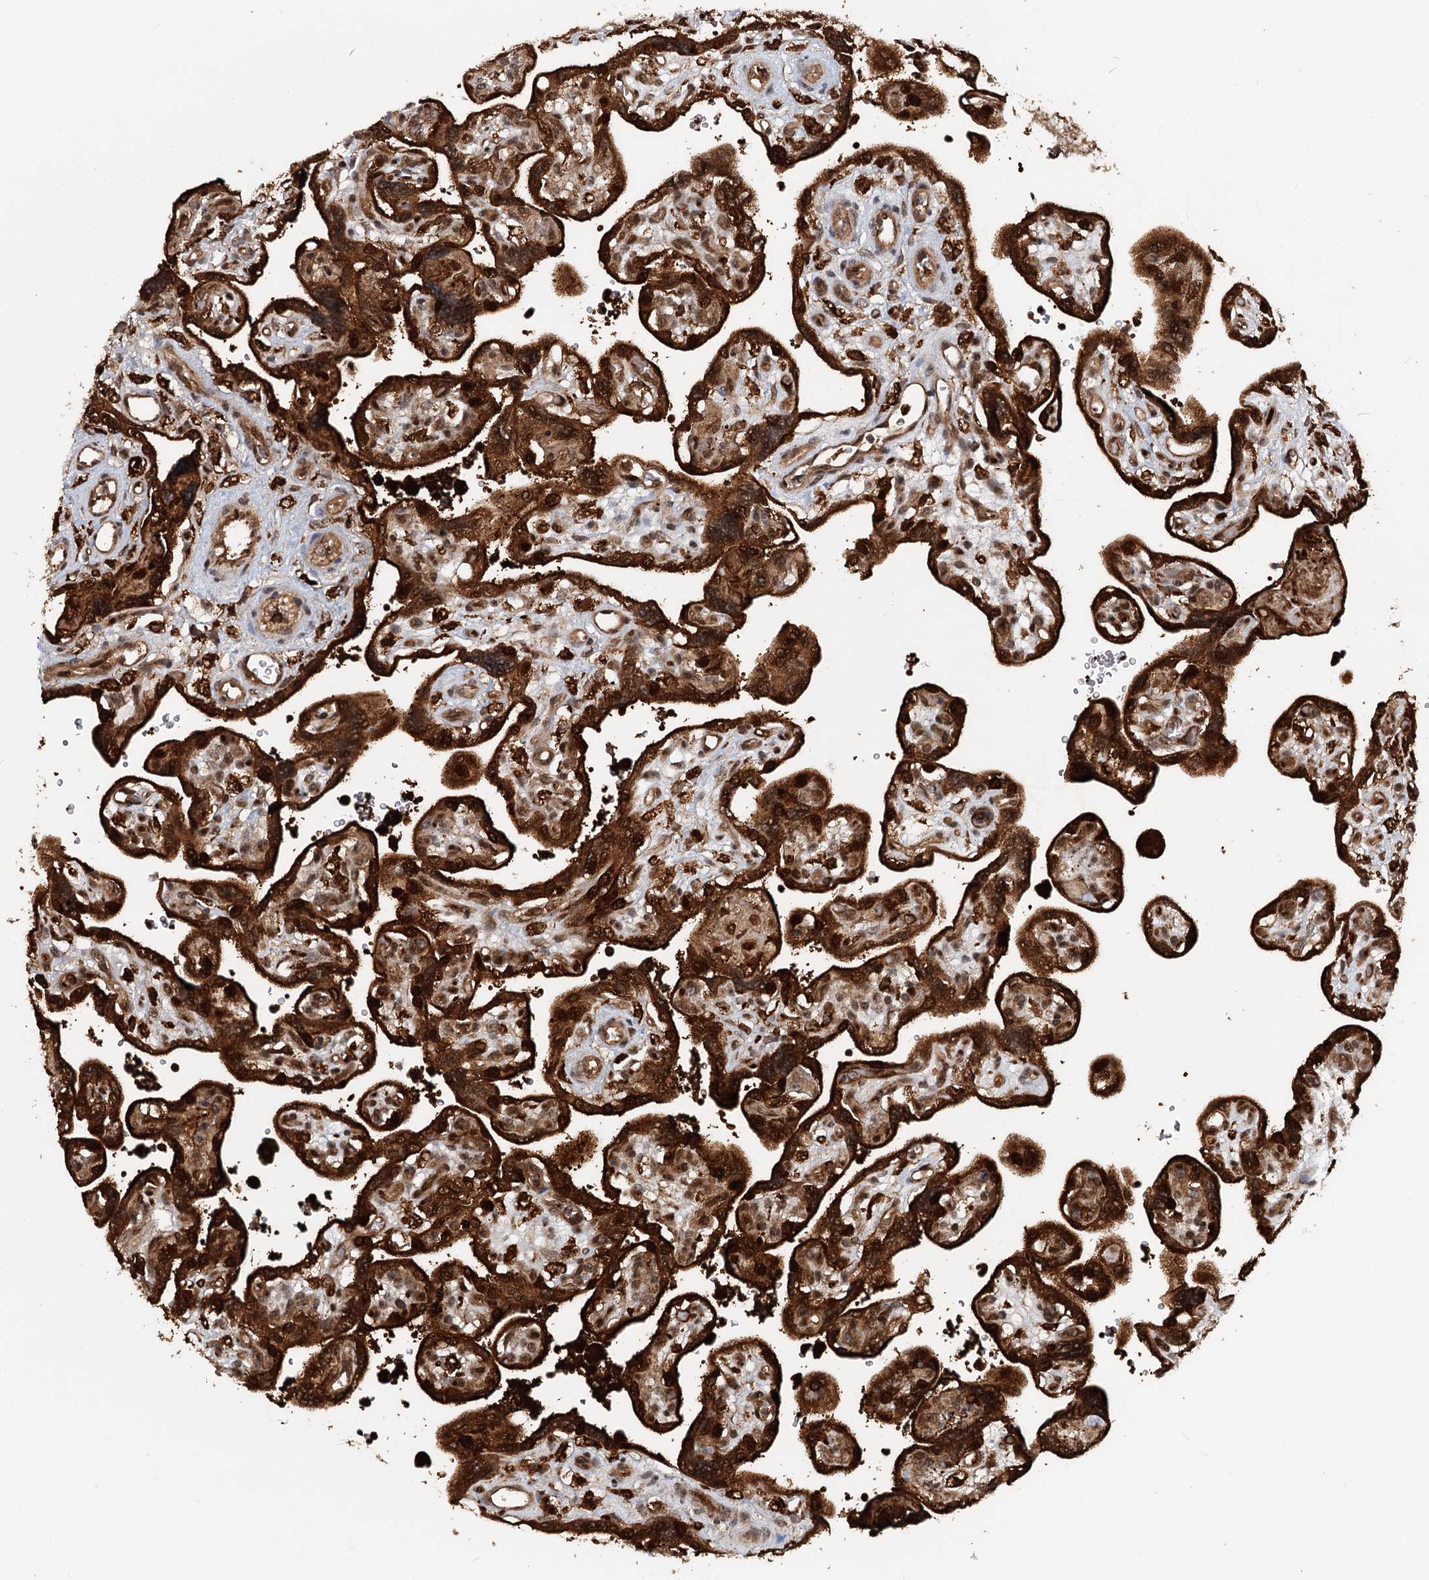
{"staining": {"intensity": "strong", "quantity": ">75%", "location": "cytoplasmic/membranous"}, "tissue": "placenta", "cell_type": "Trophoblastic cells", "image_type": "normal", "snomed": [{"axis": "morphology", "description": "Normal tissue, NOS"}, {"axis": "topography", "description": "Placenta"}], "caption": "Trophoblastic cells demonstrate high levels of strong cytoplasmic/membranous positivity in approximately >75% of cells in benign placenta. (IHC, brightfield microscopy, high magnification).", "gene": "RNF111", "patient": {"sex": "female", "age": 39}}